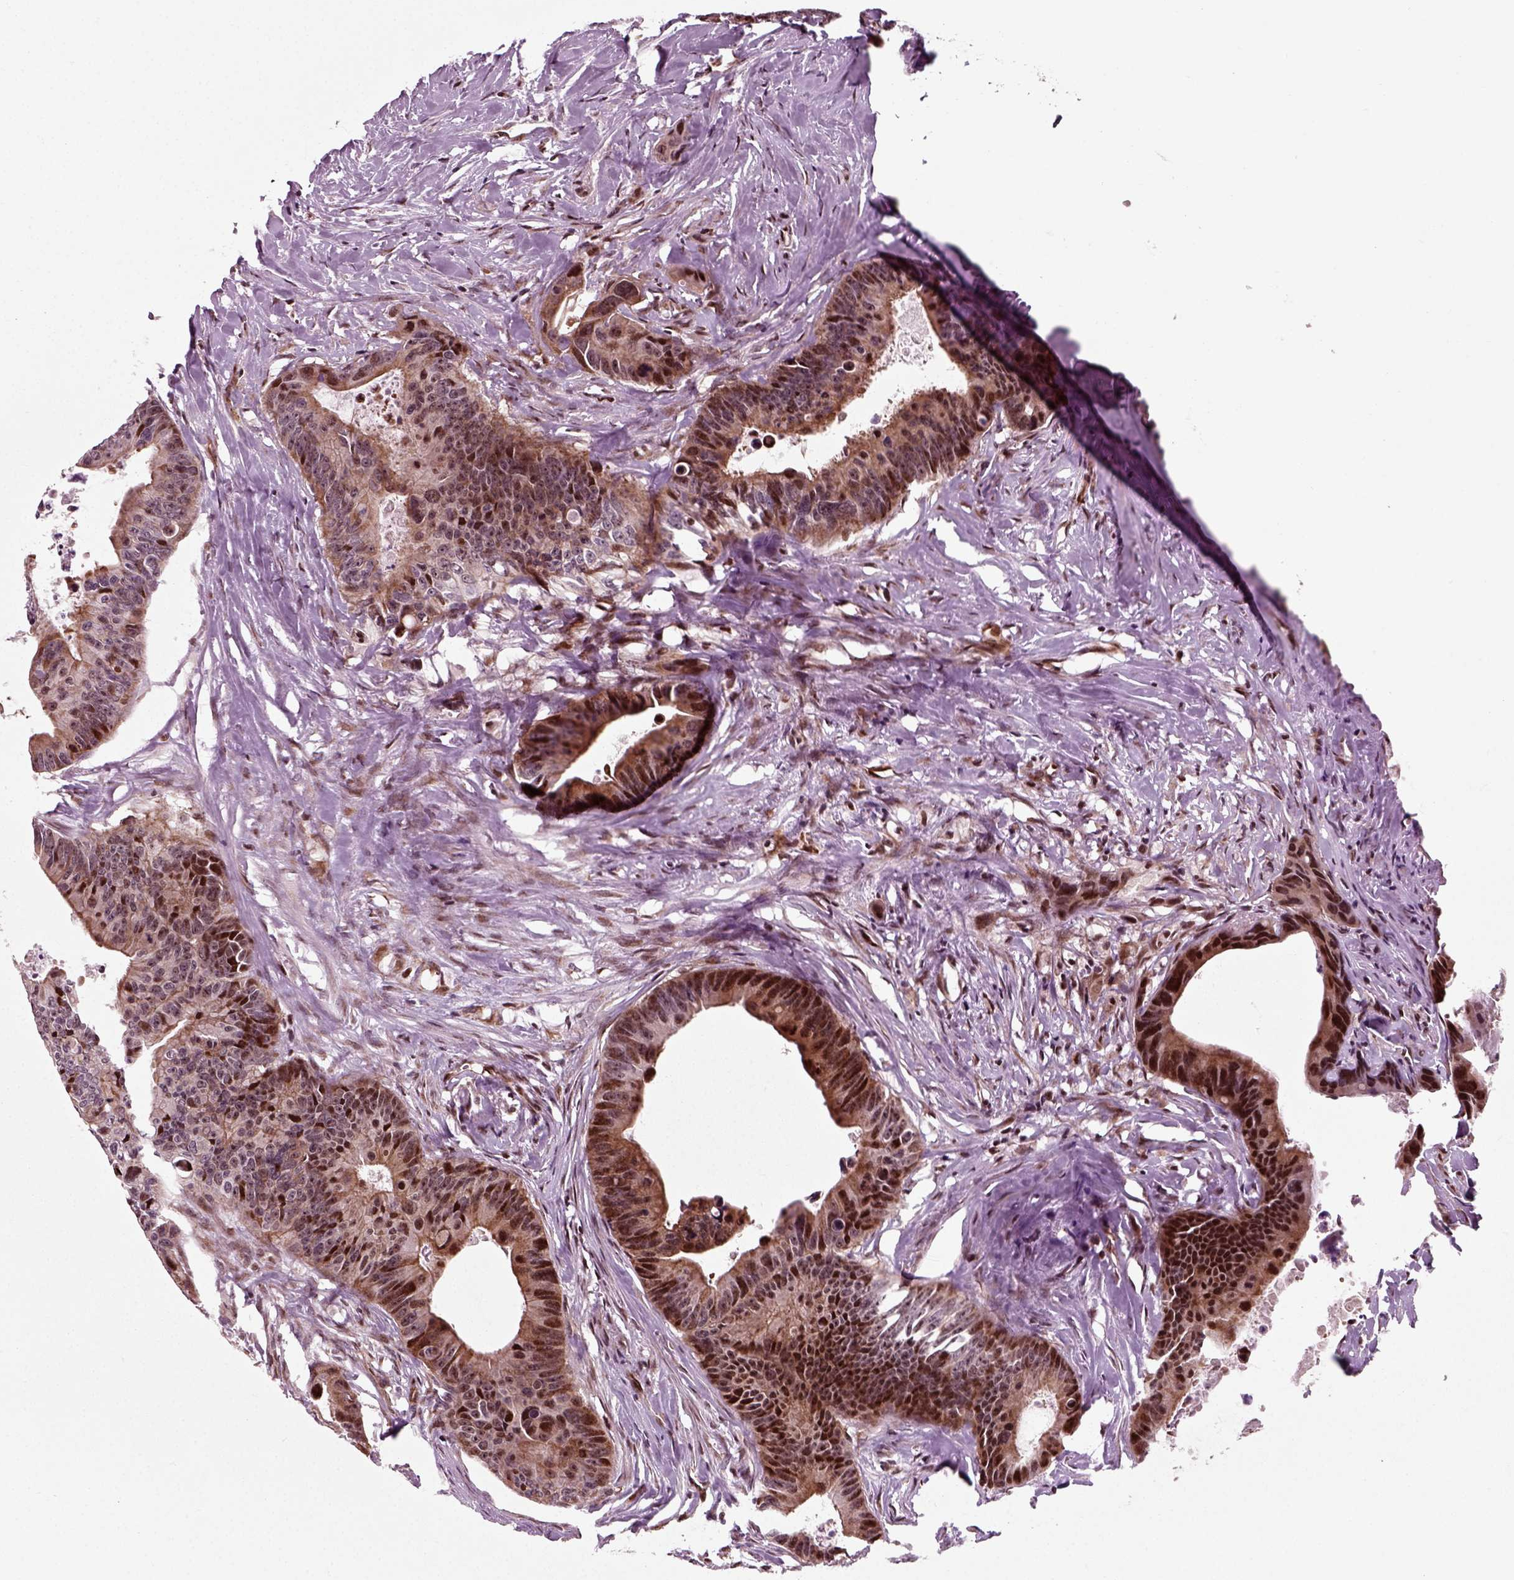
{"staining": {"intensity": "strong", "quantity": "25%-75%", "location": "cytoplasmic/membranous,nuclear"}, "tissue": "colorectal cancer", "cell_type": "Tumor cells", "image_type": "cancer", "snomed": [{"axis": "morphology", "description": "Adenocarcinoma, NOS"}, {"axis": "topography", "description": "Colon"}], "caption": "Immunohistochemical staining of adenocarcinoma (colorectal) exhibits strong cytoplasmic/membranous and nuclear protein positivity in about 25%-75% of tumor cells.", "gene": "CDC14A", "patient": {"sex": "female", "age": 87}}